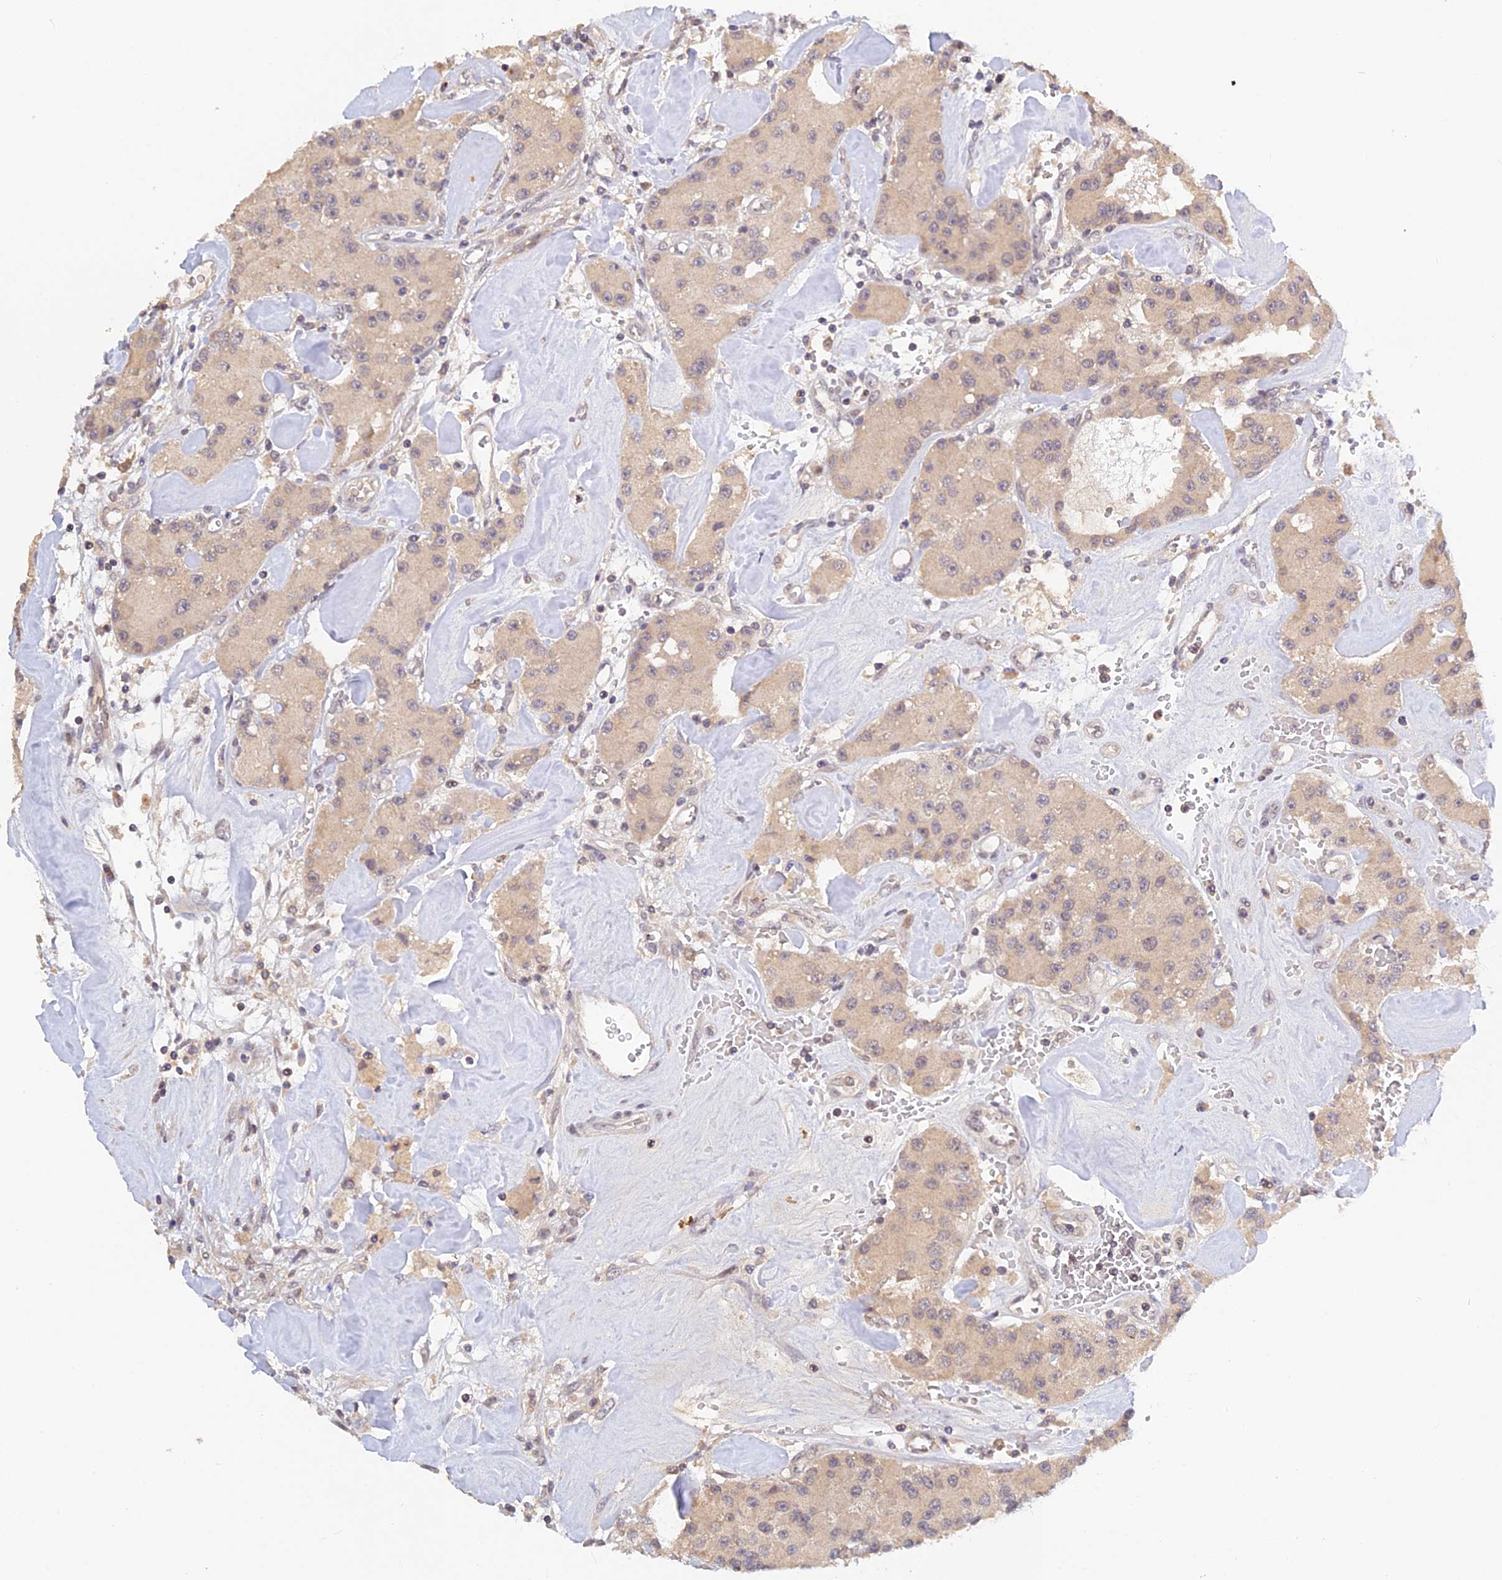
{"staining": {"intensity": "weak", "quantity": "25%-75%", "location": "cytoplasmic/membranous"}, "tissue": "carcinoid", "cell_type": "Tumor cells", "image_type": "cancer", "snomed": [{"axis": "morphology", "description": "Carcinoid, malignant, NOS"}, {"axis": "topography", "description": "Pancreas"}], "caption": "A micrograph of human carcinoid (malignant) stained for a protein demonstrates weak cytoplasmic/membranous brown staining in tumor cells.", "gene": "ZNF436", "patient": {"sex": "male", "age": 41}}